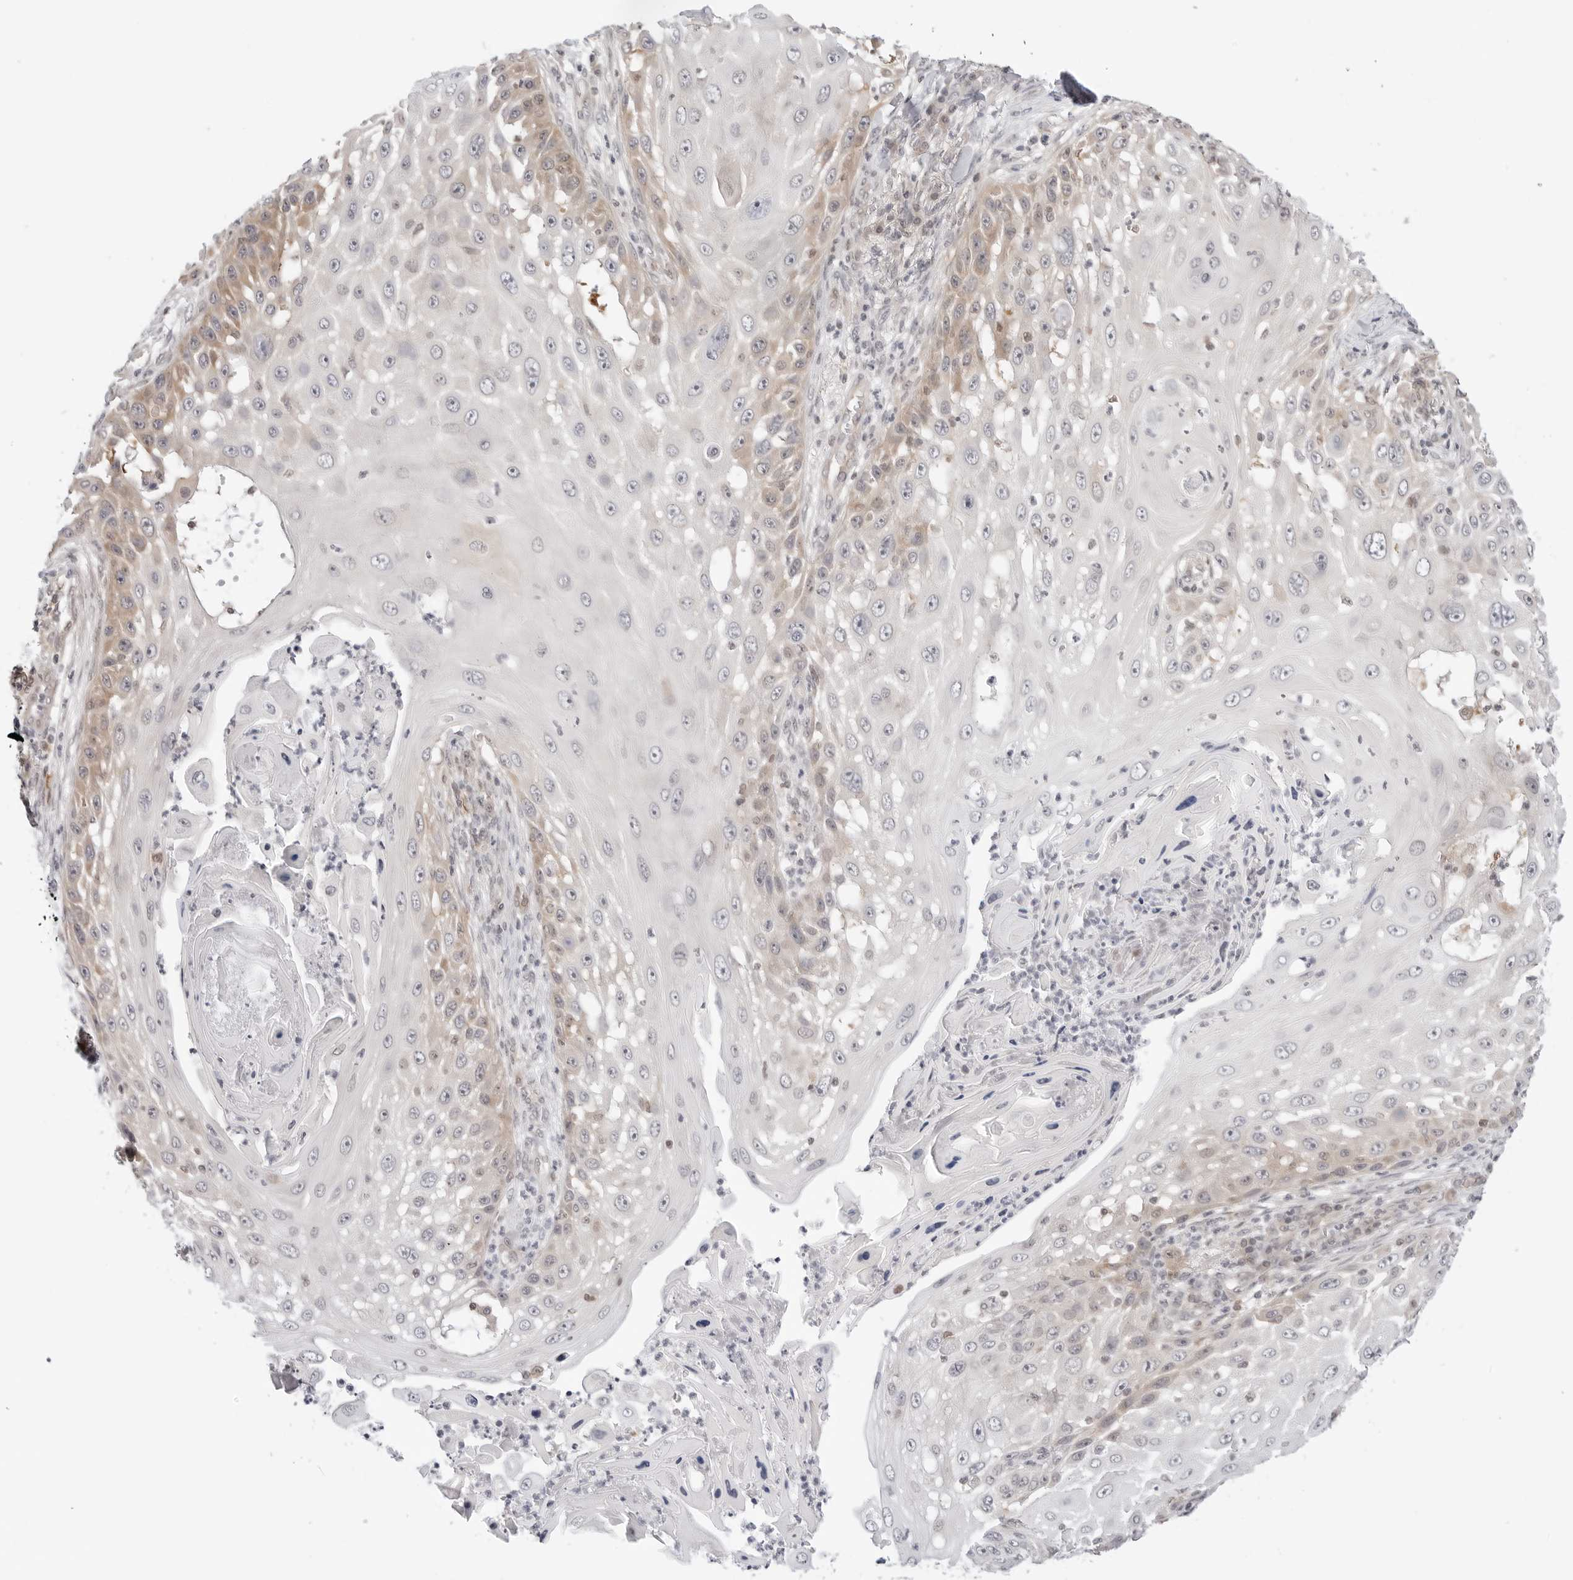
{"staining": {"intensity": "weak", "quantity": "<25%", "location": "cytoplasmic/membranous"}, "tissue": "skin cancer", "cell_type": "Tumor cells", "image_type": "cancer", "snomed": [{"axis": "morphology", "description": "Squamous cell carcinoma, NOS"}, {"axis": "topography", "description": "Skin"}], "caption": "An immunohistochemistry (IHC) photomicrograph of skin cancer is shown. There is no staining in tumor cells of skin cancer.", "gene": "NUDC", "patient": {"sex": "female", "age": 44}}